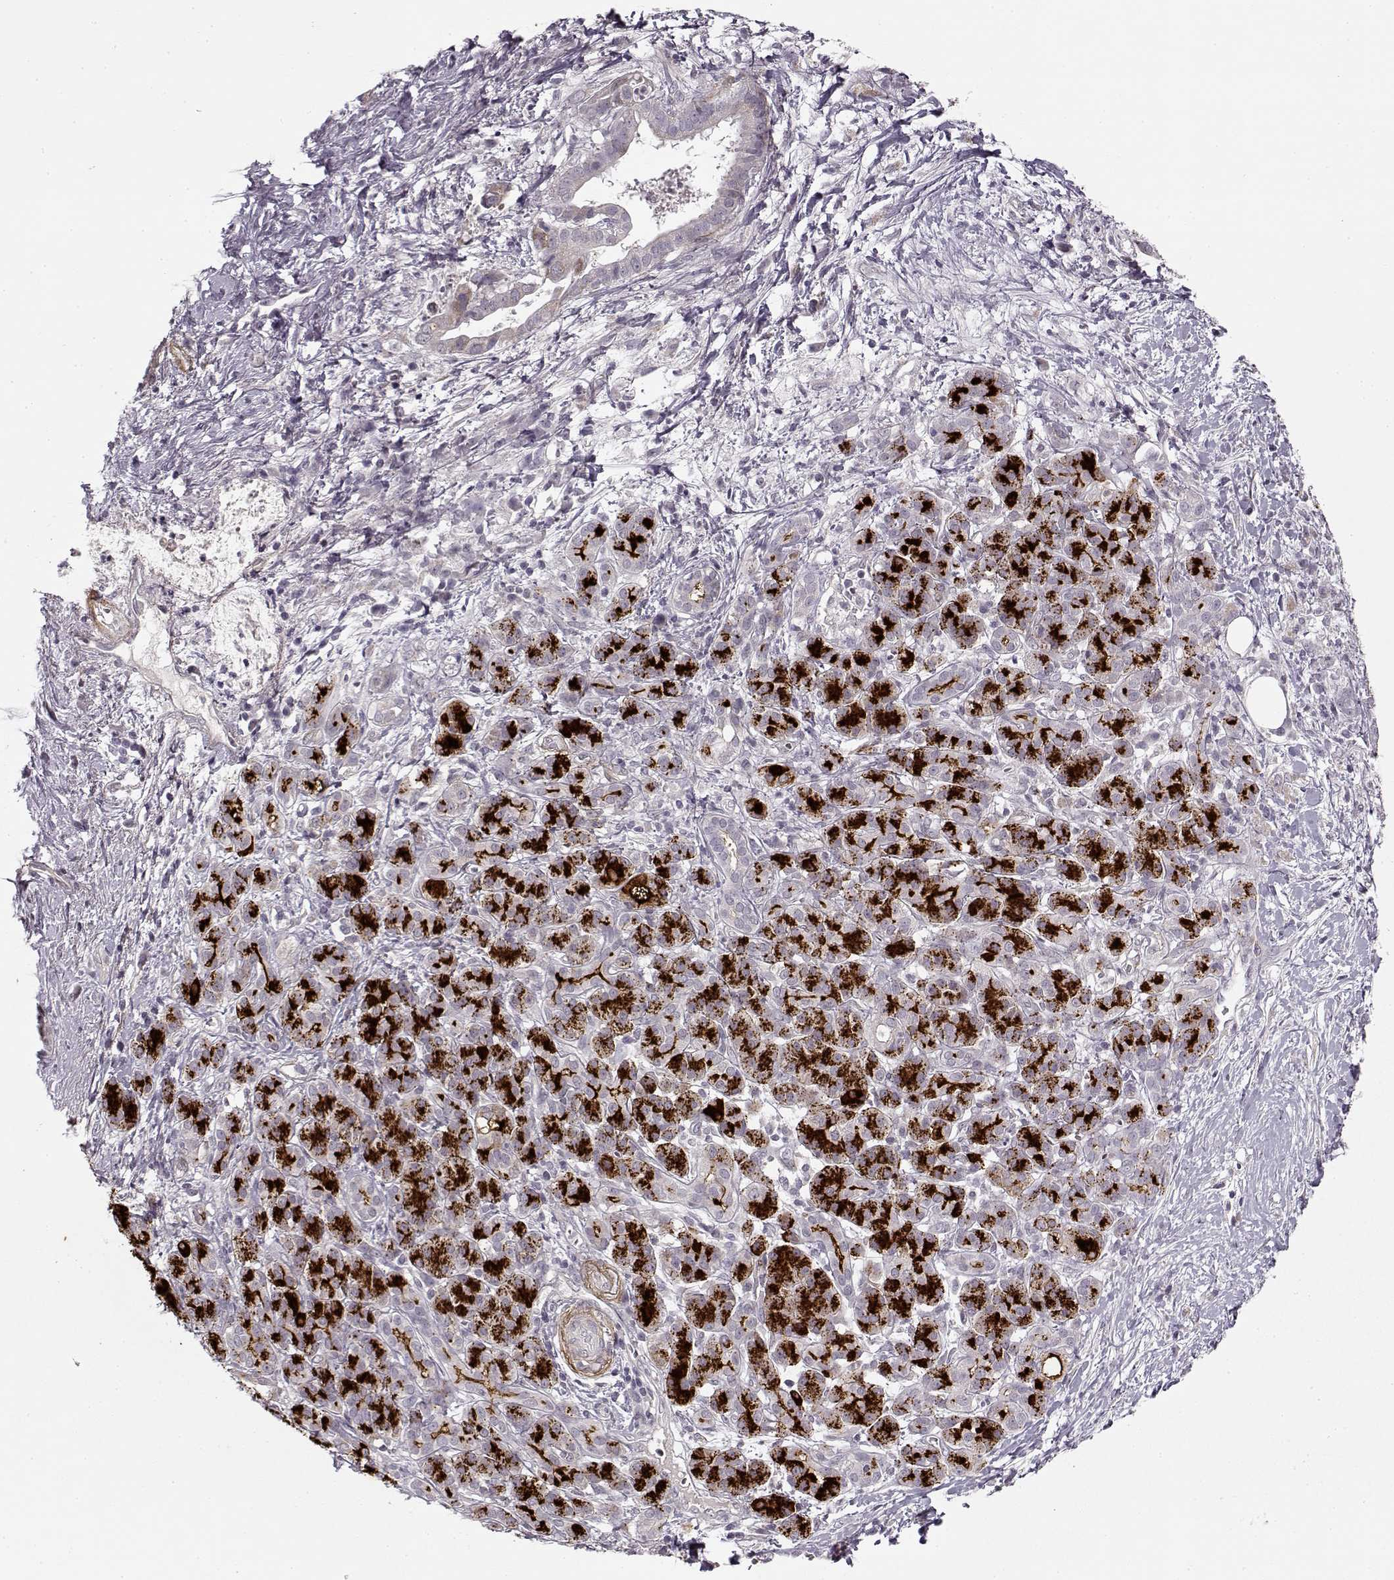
{"staining": {"intensity": "negative", "quantity": "none", "location": "none"}, "tissue": "pancreatic cancer", "cell_type": "Tumor cells", "image_type": "cancer", "snomed": [{"axis": "morphology", "description": "Adenocarcinoma, NOS"}, {"axis": "topography", "description": "Pancreas"}], "caption": "This is a histopathology image of IHC staining of pancreatic cancer (adenocarcinoma), which shows no positivity in tumor cells. (Stains: DAB immunohistochemistry with hematoxylin counter stain, Microscopy: brightfield microscopy at high magnification).", "gene": "LAMB2", "patient": {"sex": "male", "age": 61}}